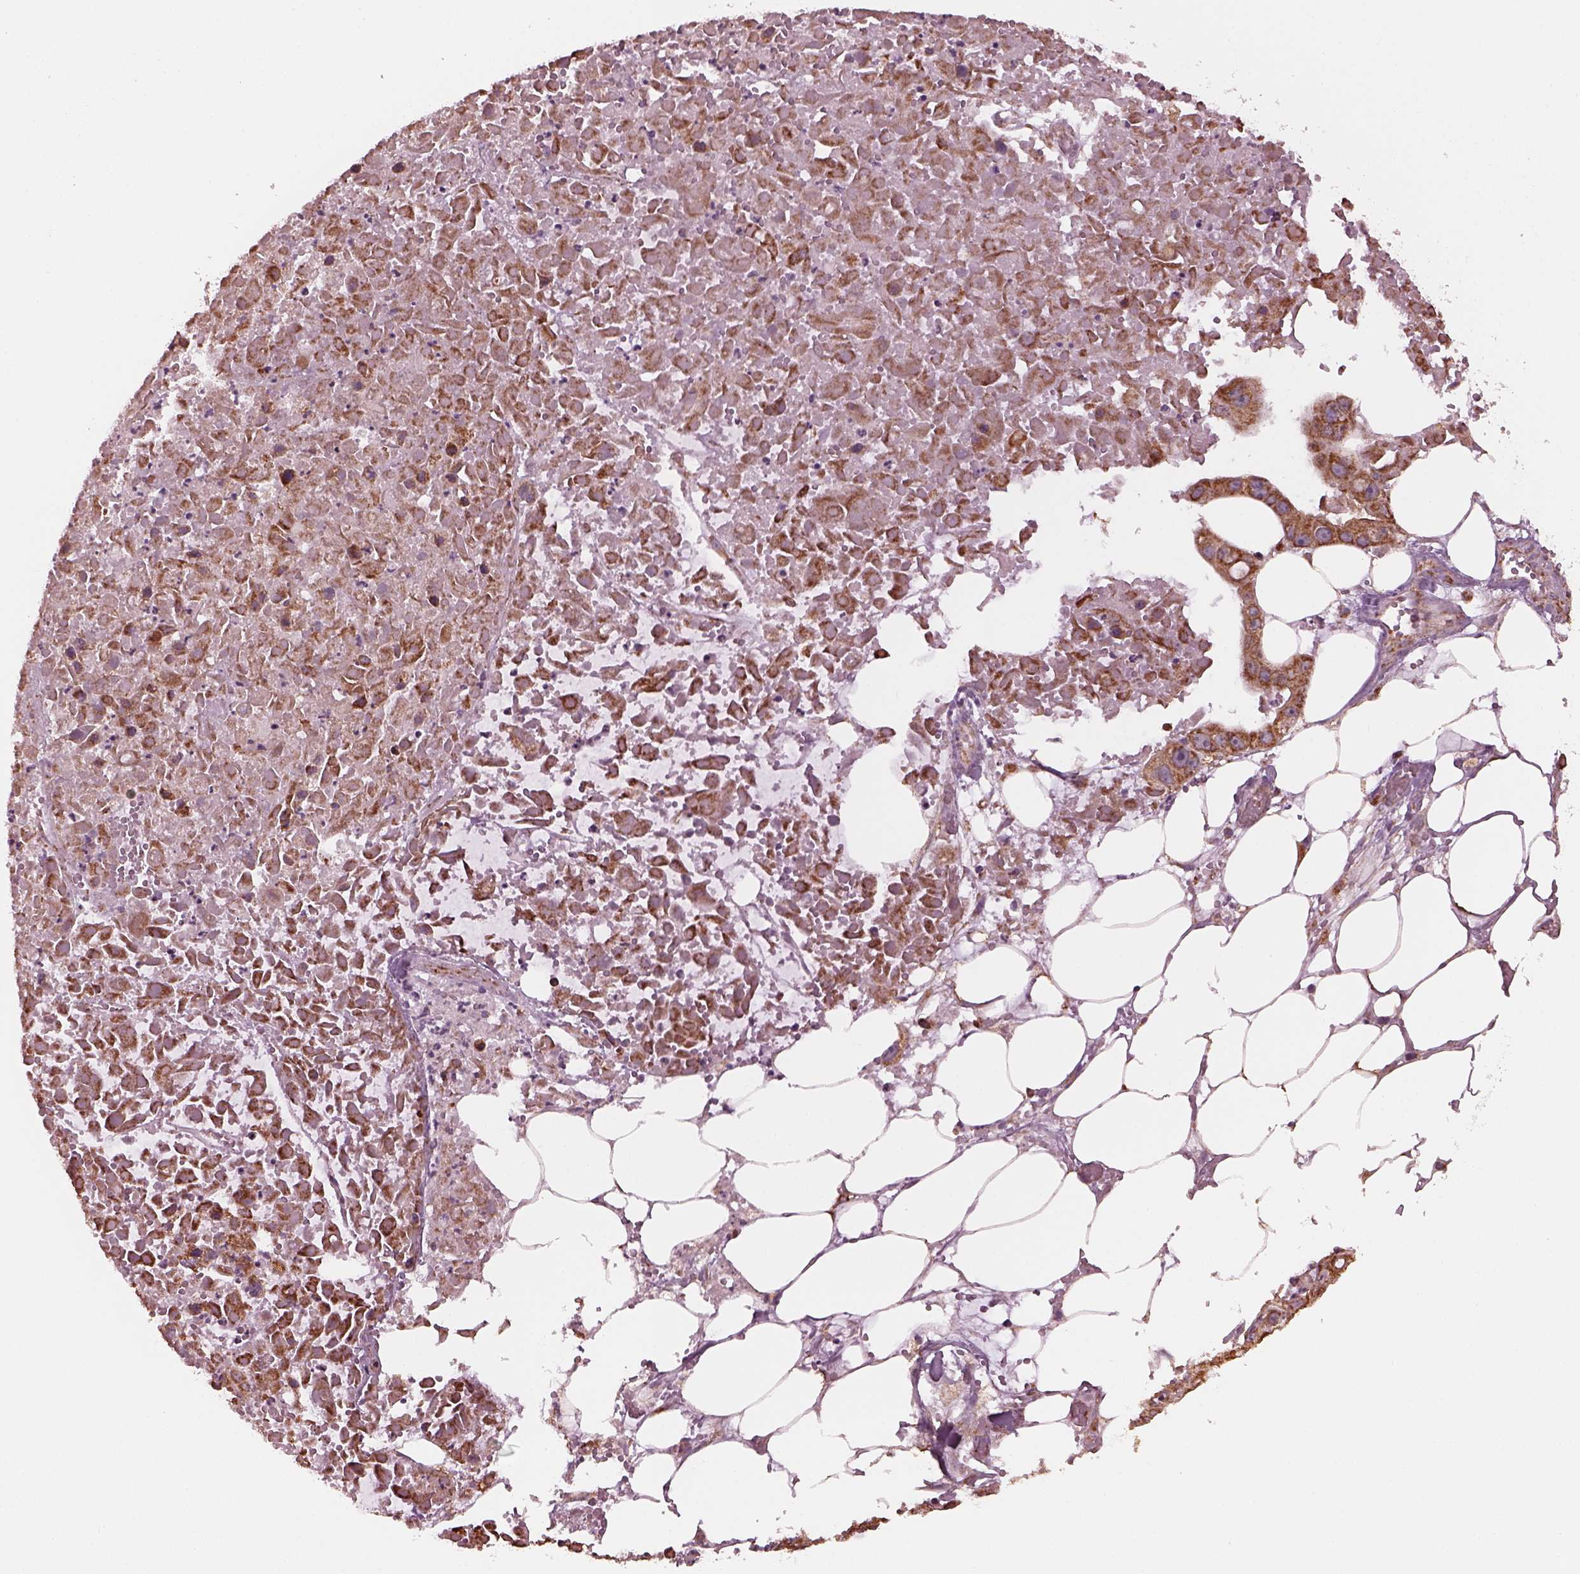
{"staining": {"intensity": "moderate", "quantity": ">75%", "location": "cytoplasmic/membranous"}, "tissue": "ovarian cancer", "cell_type": "Tumor cells", "image_type": "cancer", "snomed": [{"axis": "morphology", "description": "Cystadenocarcinoma, serous, NOS"}, {"axis": "topography", "description": "Ovary"}], "caption": "Protein expression analysis of ovarian serous cystadenocarcinoma reveals moderate cytoplasmic/membranous staining in about >75% of tumor cells.", "gene": "NDUFB10", "patient": {"sex": "female", "age": 56}}